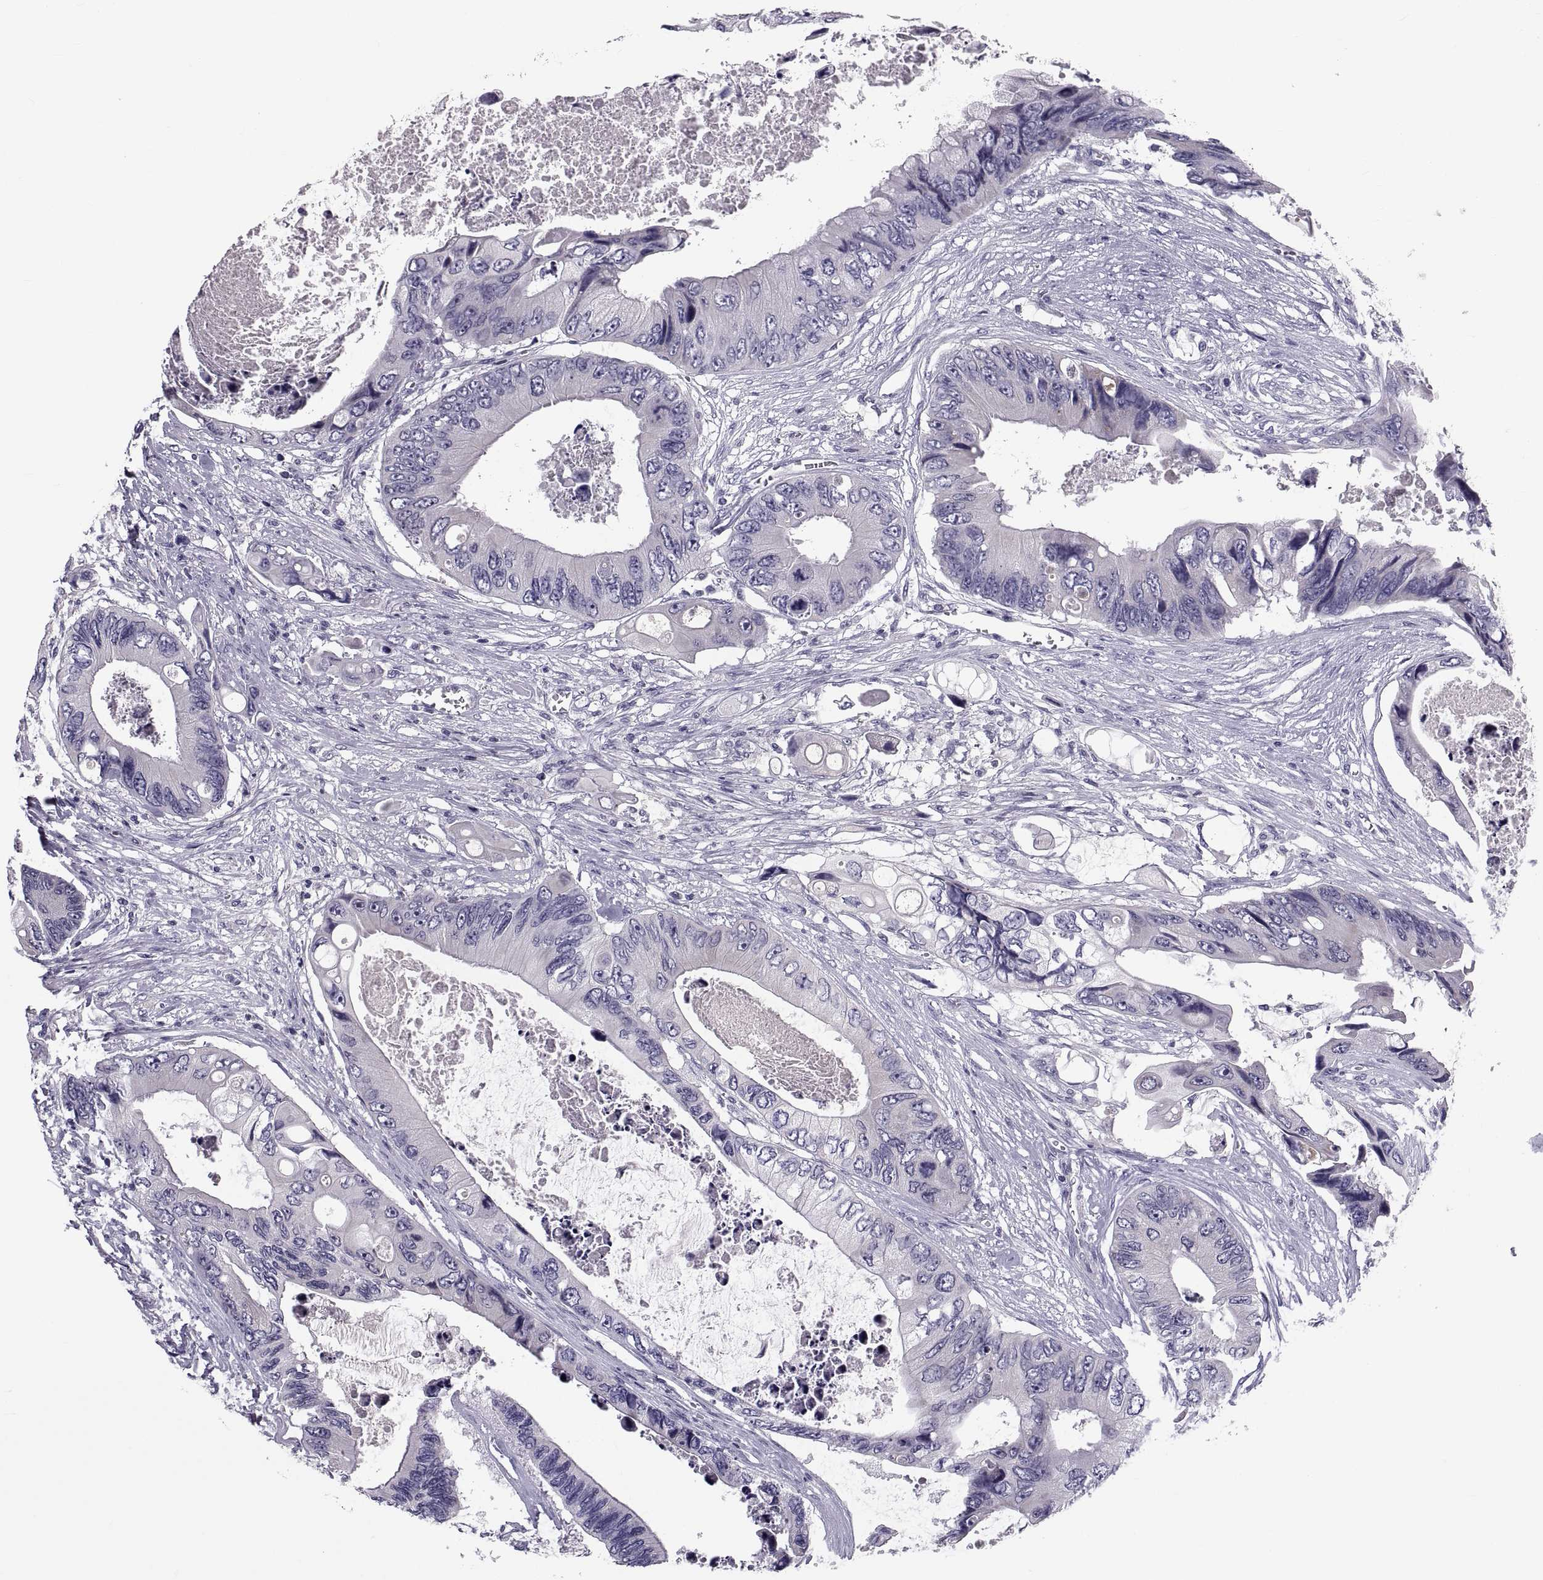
{"staining": {"intensity": "negative", "quantity": "none", "location": "none"}, "tissue": "colorectal cancer", "cell_type": "Tumor cells", "image_type": "cancer", "snomed": [{"axis": "morphology", "description": "Adenocarcinoma, NOS"}, {"axis": "topography", "description": "Rectum"}], "caption": "A photomicrograph of human colorectal adenocarcinoma is negative for staining in tumor cells.", "gene": "PDZRN4", "patient": {"sex": "male", "age": 63}}